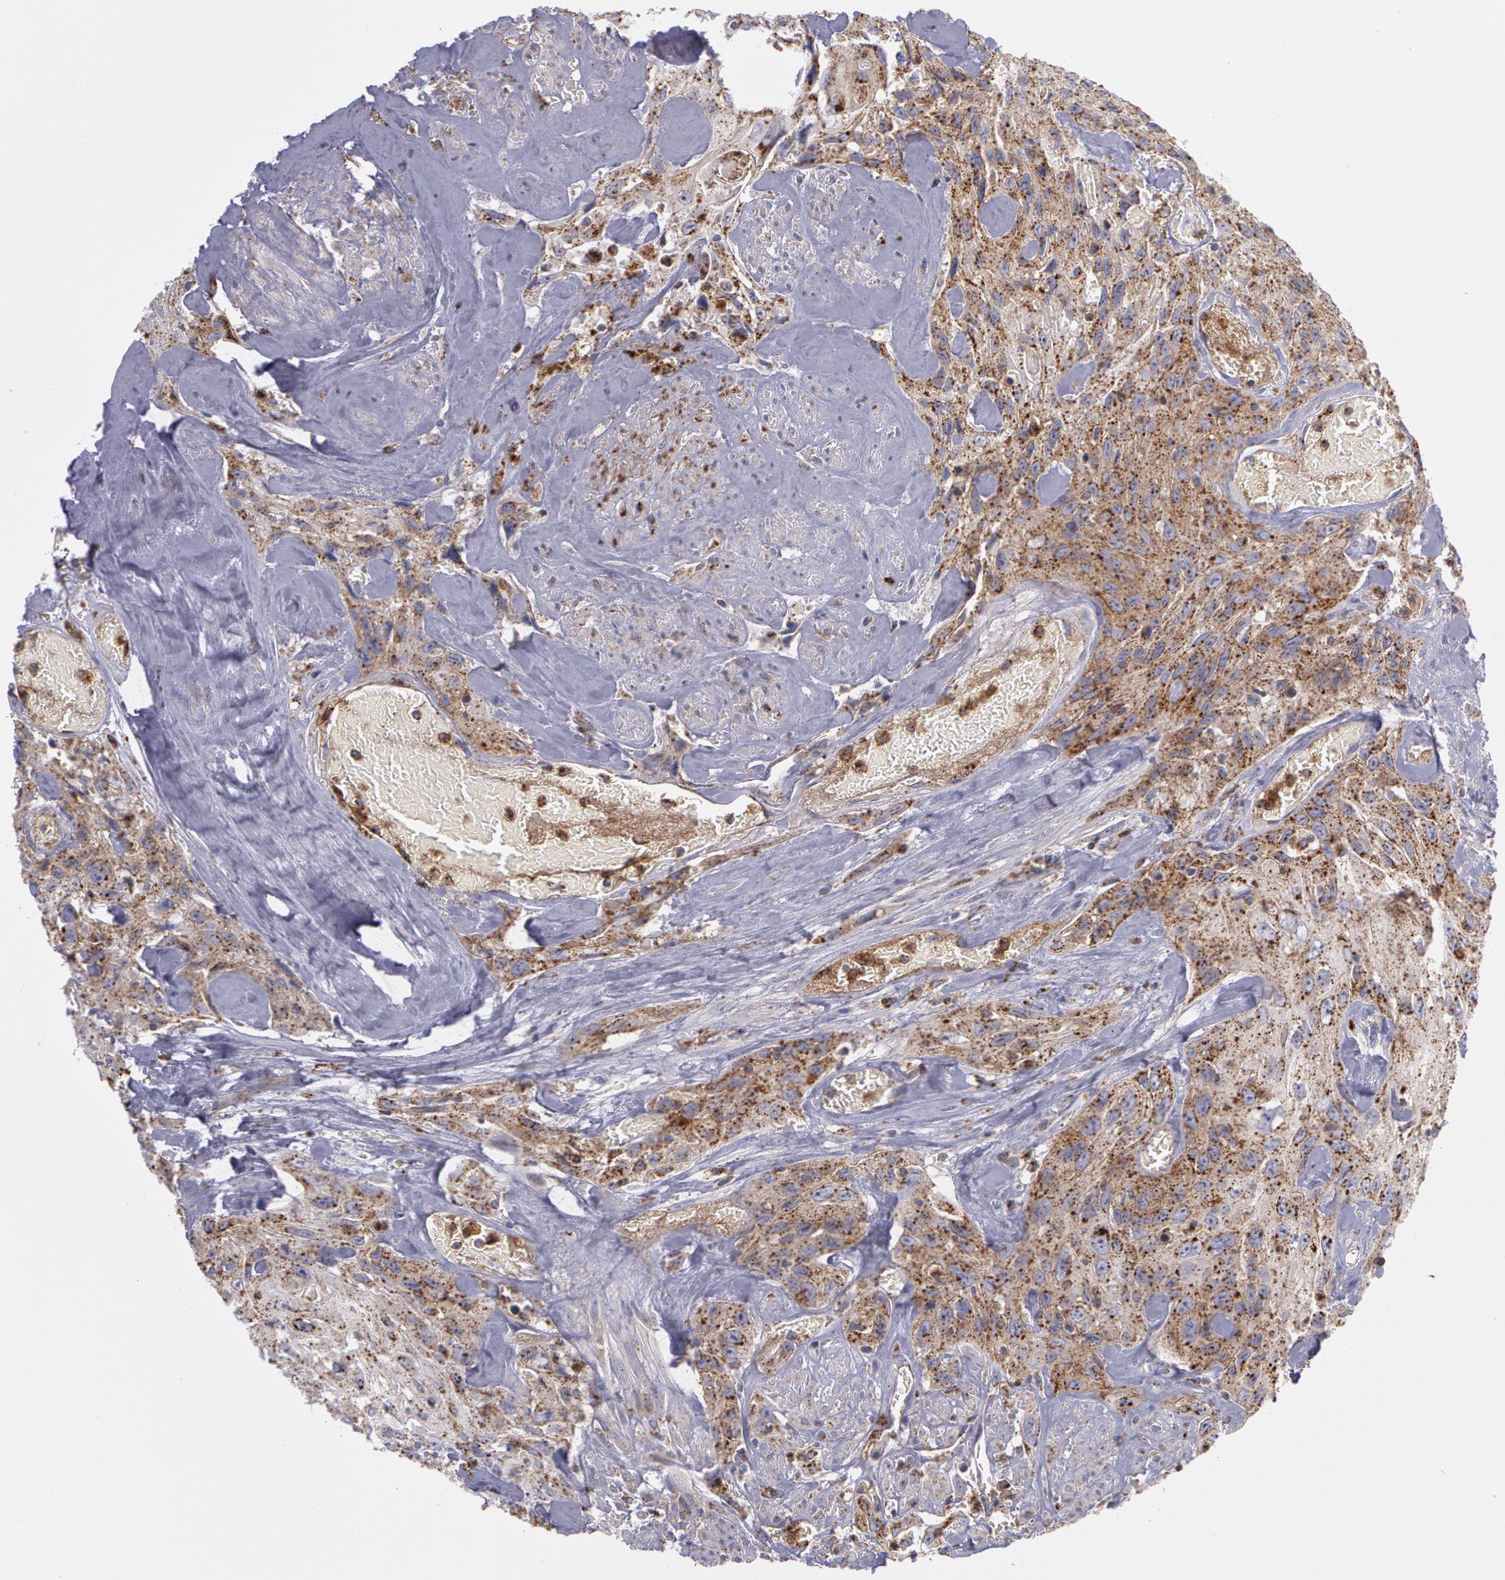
{"staining": {"intensity": "moderate", "quantity": ">75%", "location": "cytoplasmic/membranous"}, "tissue": "urothelial cancer", "cell_type": "Tumor cells", "image_type": "cancer", "snomed": [{"axis": "morphology", "description": "Urothelial carcinoma, High grade"}, {"axis": "topography", "description": "Urinary bladder"}], "caption": "The micrograph shows a brown stain indicating the presence of a protein in the cytoplasmic/membranous of tumor cells in urothelial cancer. The protein is stained brown, and the nuclei are stained in blue (DAB (3,3'-diaminobenzidine) IHC with brightfield microscopy, high magnification).", "gene": "FLOT2", "patient": {"sex": "female", "age": 84}}